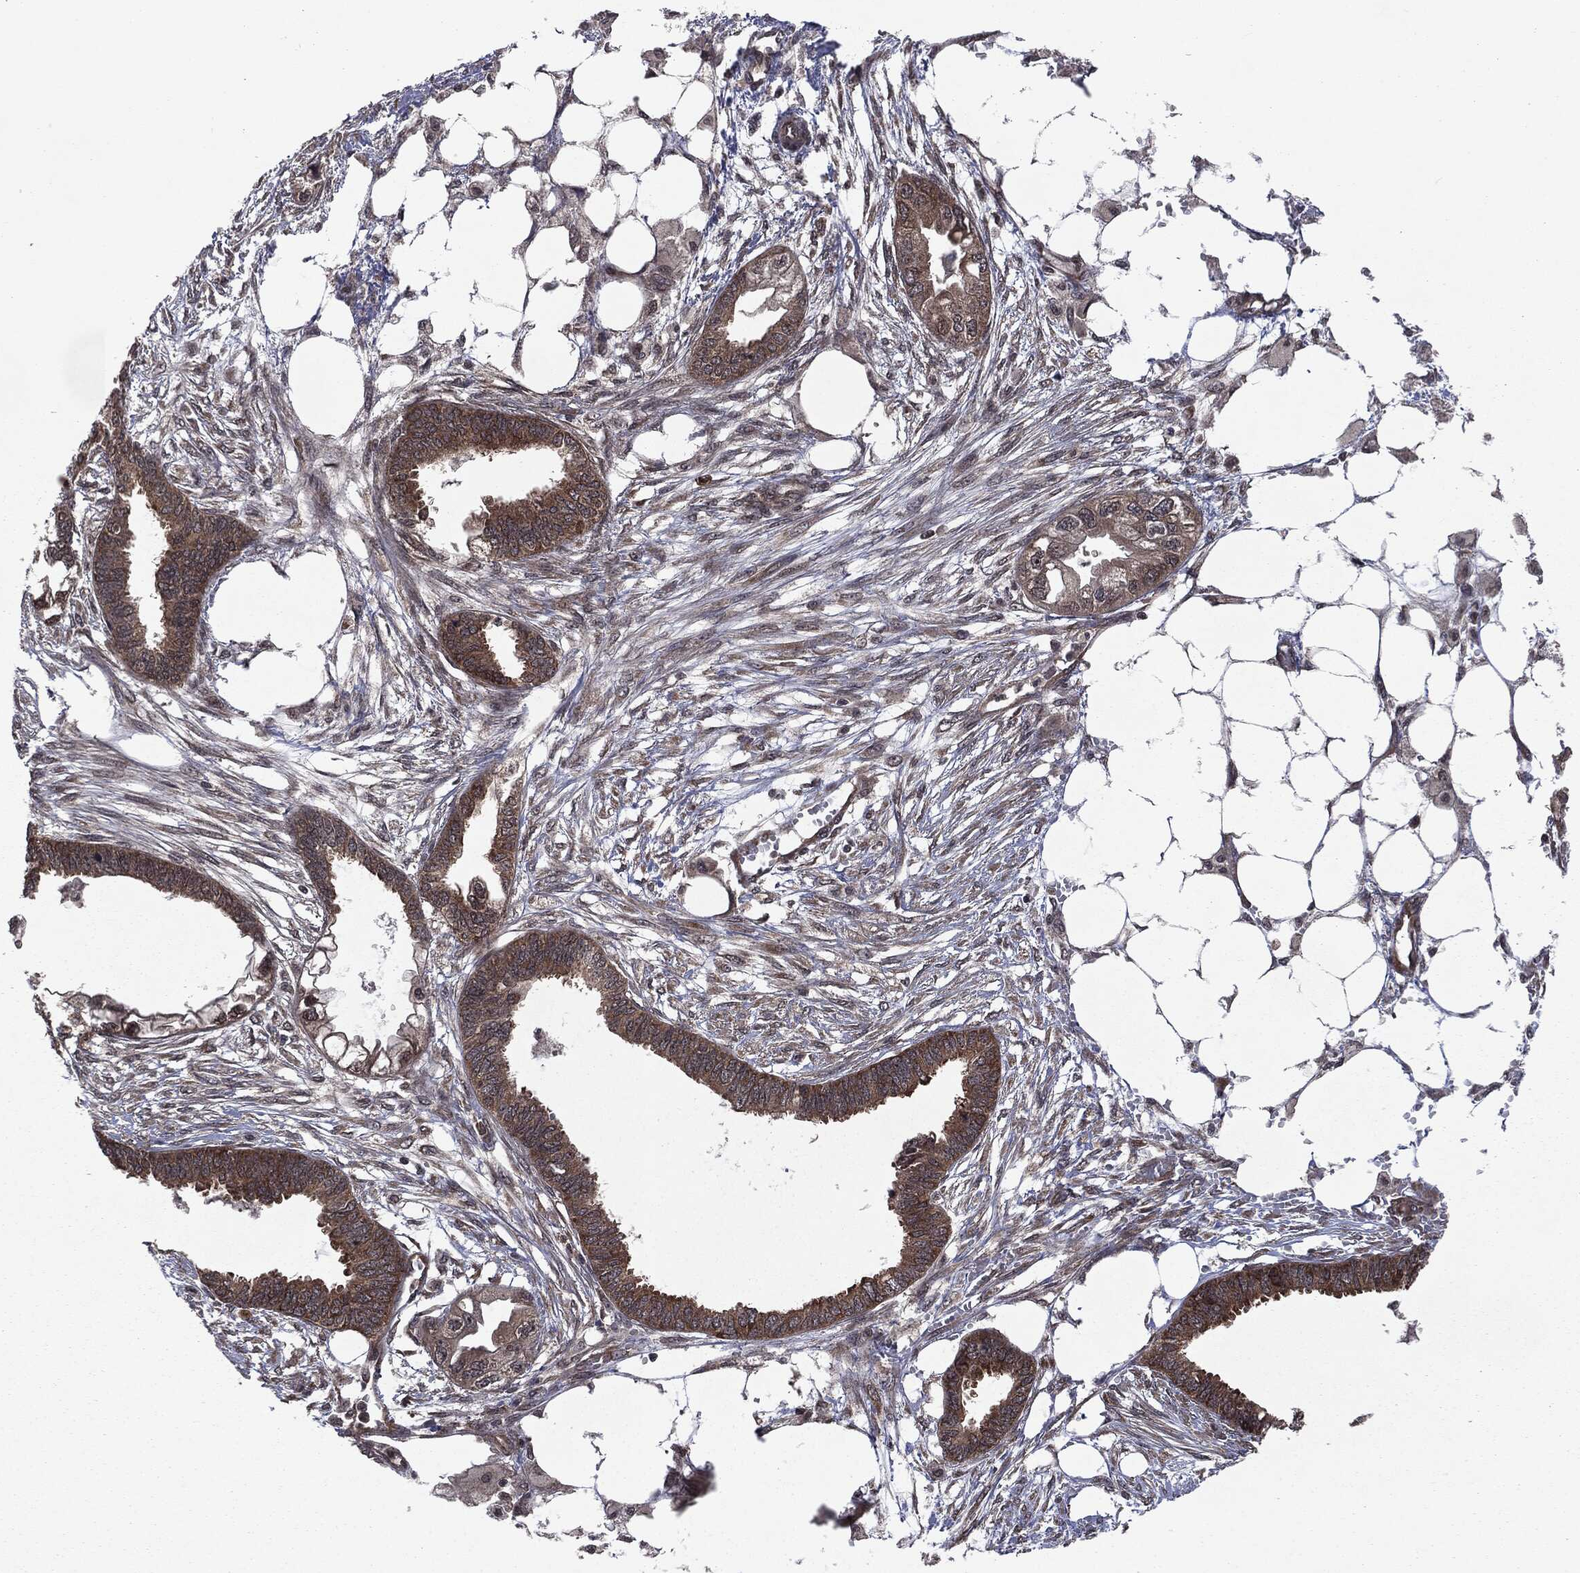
{"staining": {"intensity": "strong", "quantity": "25%-75%", "location": "cytoplasmic/membranous"}, "tissue": "endometrial cancer", "cell_type": "Tumor cells", "image_type": "cancer", "snomed": [{"axis": "morphology", "description": "Adenocarcinoma, NOS"}, {"axis": "morphology", "description": "Adenocarcinoma, metastatic, NOS"}, {"axis": "topography", "description": "Adipose tissue"}, {"axis": "topography", "description": "Endometrium"}], "caption": "Protein staining of endometrial cancer tissue displays strong cytoplasmic/membranous positivity in approximately 25%-75% of tumor cells.", "gene": "STAU2", "patient": {"sex": "female", "age": 67}}